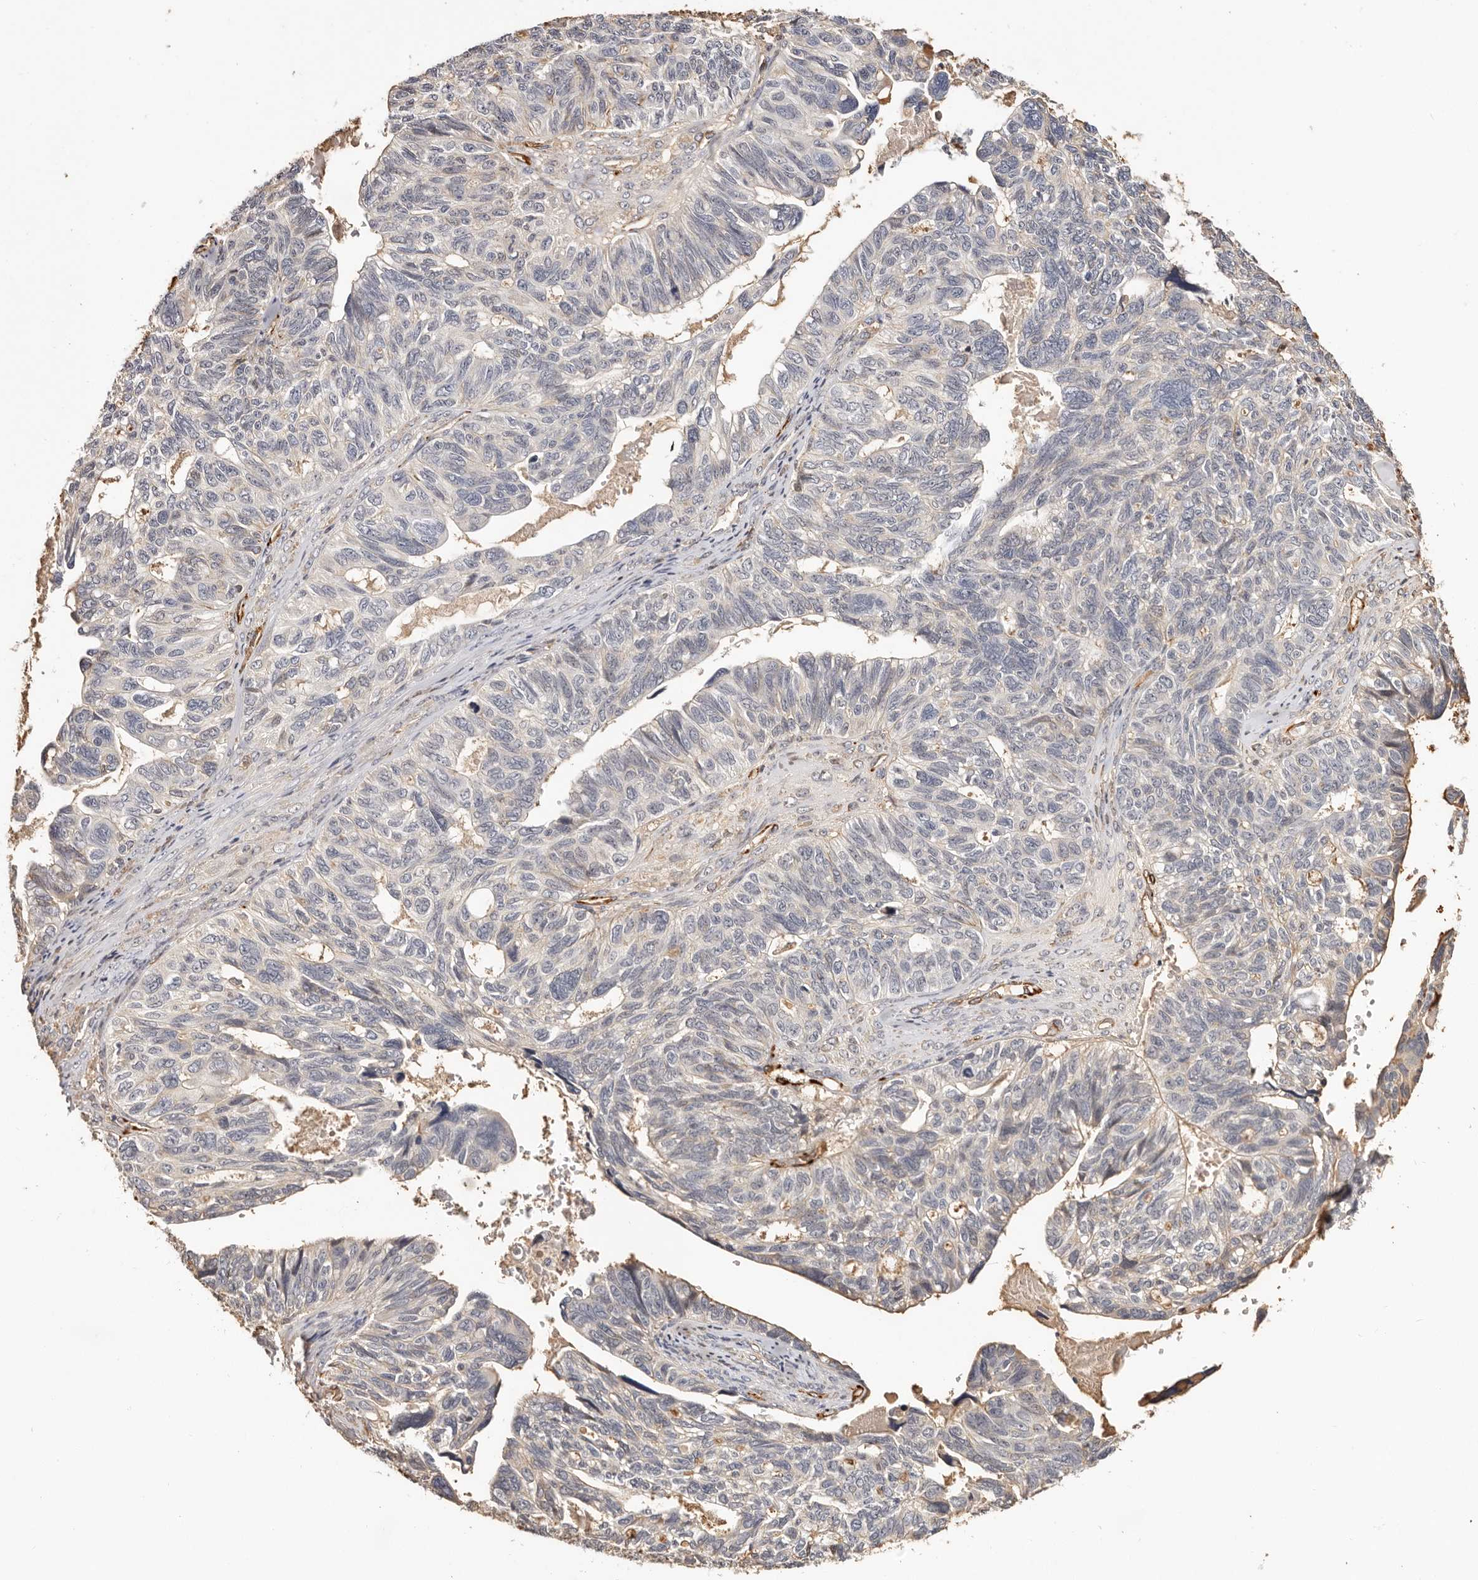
{"staining": {"intensity": "negative", "quantity": "none", "location": "none"}, "tissue": "ovarian cancer", "cell_type": "Tumor cells", "image_type": "cancer", "snomed": [{"axis": "morphology", "description": "Cystadenocarcinoma, serous, NOS"}, {"axis": "topography", "description": "Ovary"}], "caption": "Immunohistochemistry (IHC) photomicrograph of neoplastic tissue: ovarian cancer (serous cystadenocarcinoma) stained with DAB exhibits no significant protein positivity in tumor cells.", "gene": "ZNF557", "patient": {"sex": "female", "age": 79}}